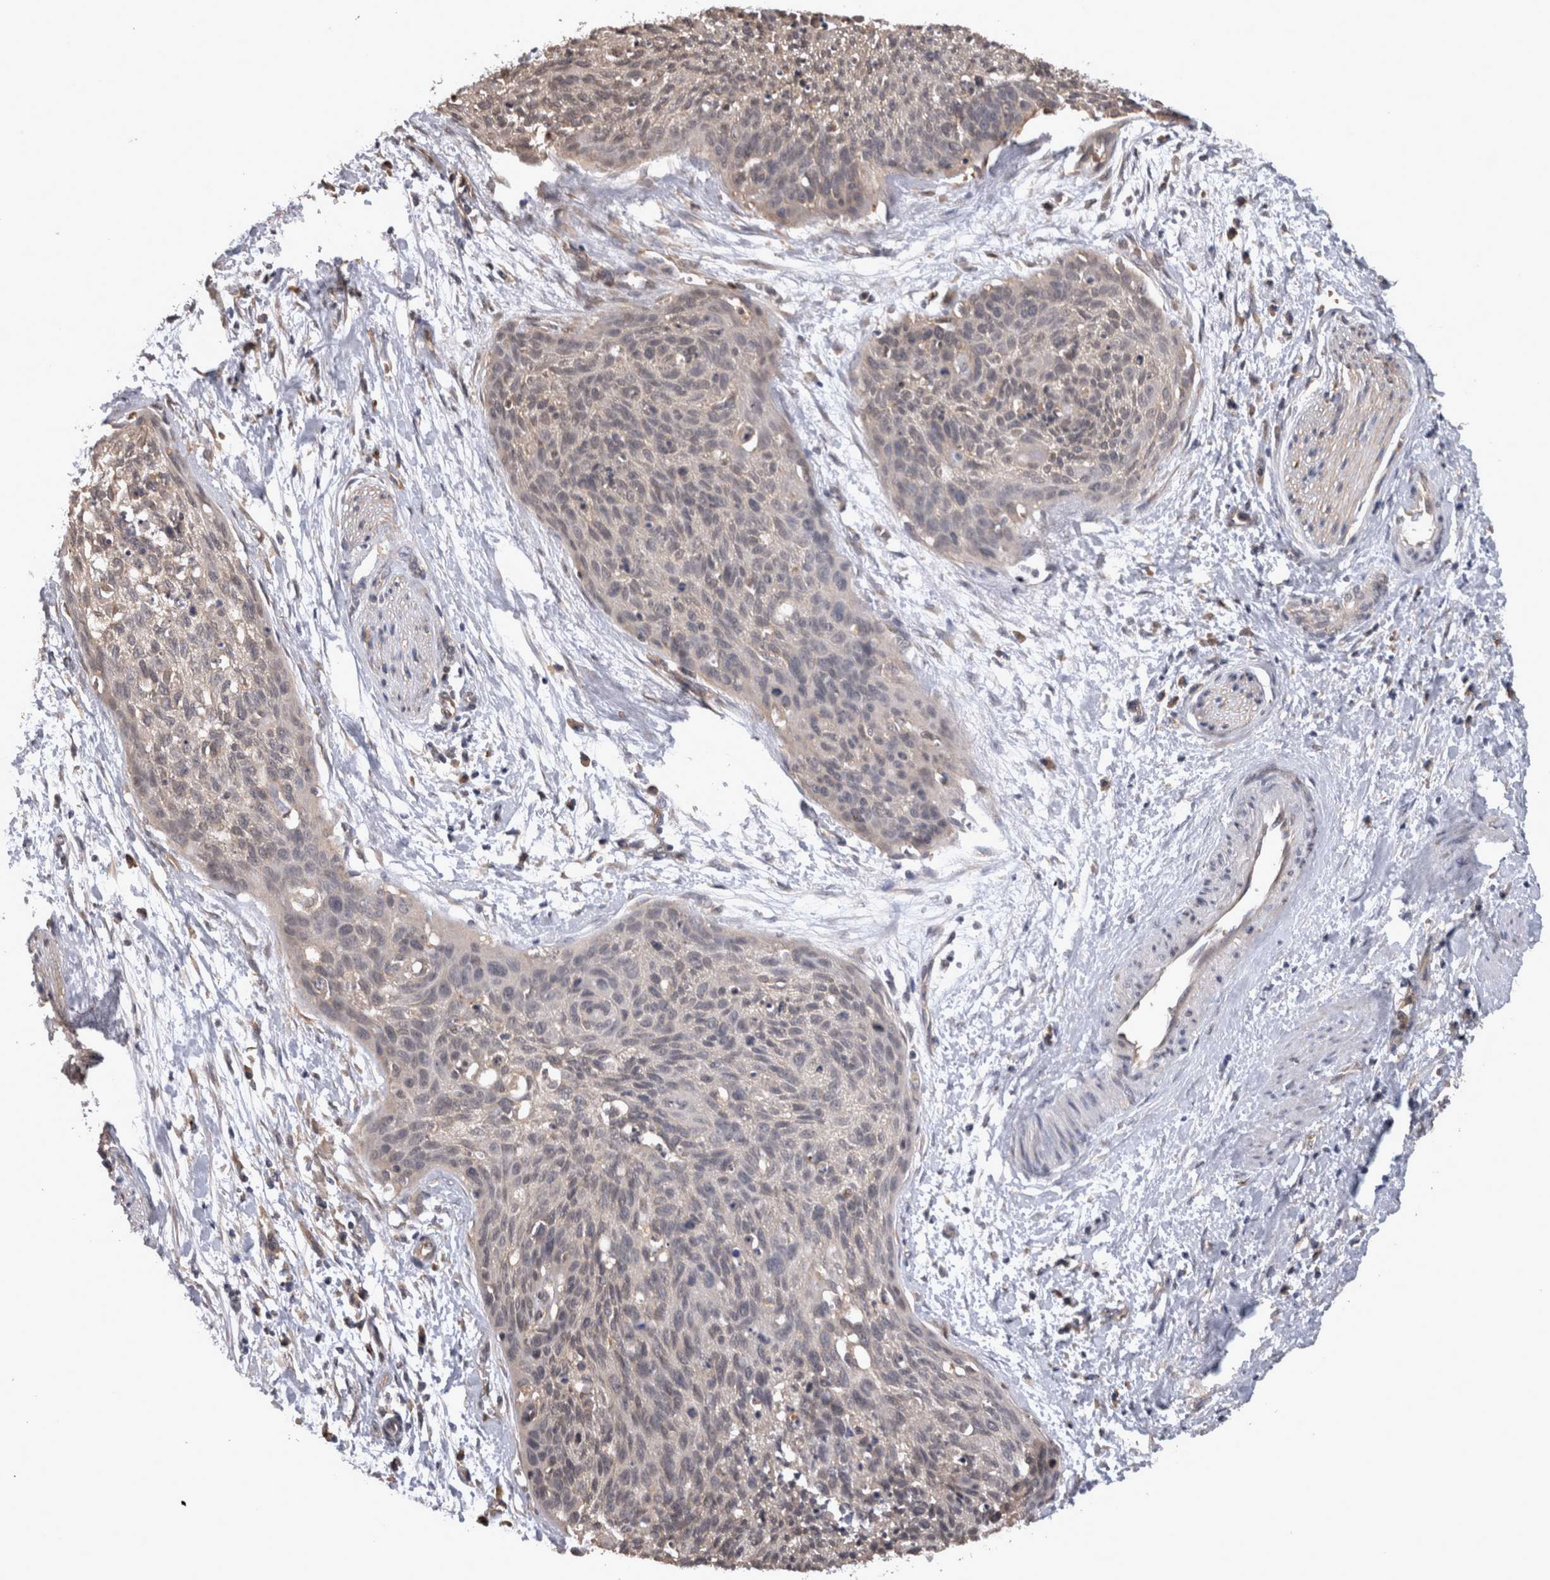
{"staining": {"intensity": "negative", "quantity": "none", "location": "none"}, "tissue": "cervical cancer", "cell_type": "Tumor cells", "image_type": "cancer", "snomed": [{"axis": "morphology", "description": "Squamous cell carcinoma, NOS"}, {"axis": "topography", "description": "Cervix"}], "caption": "Tumor cells are negative for brown protein staining in squamous cell carcinoma (cervical).", "gene": "TMED7", "patient": {"sex": "female", "age": 55}}